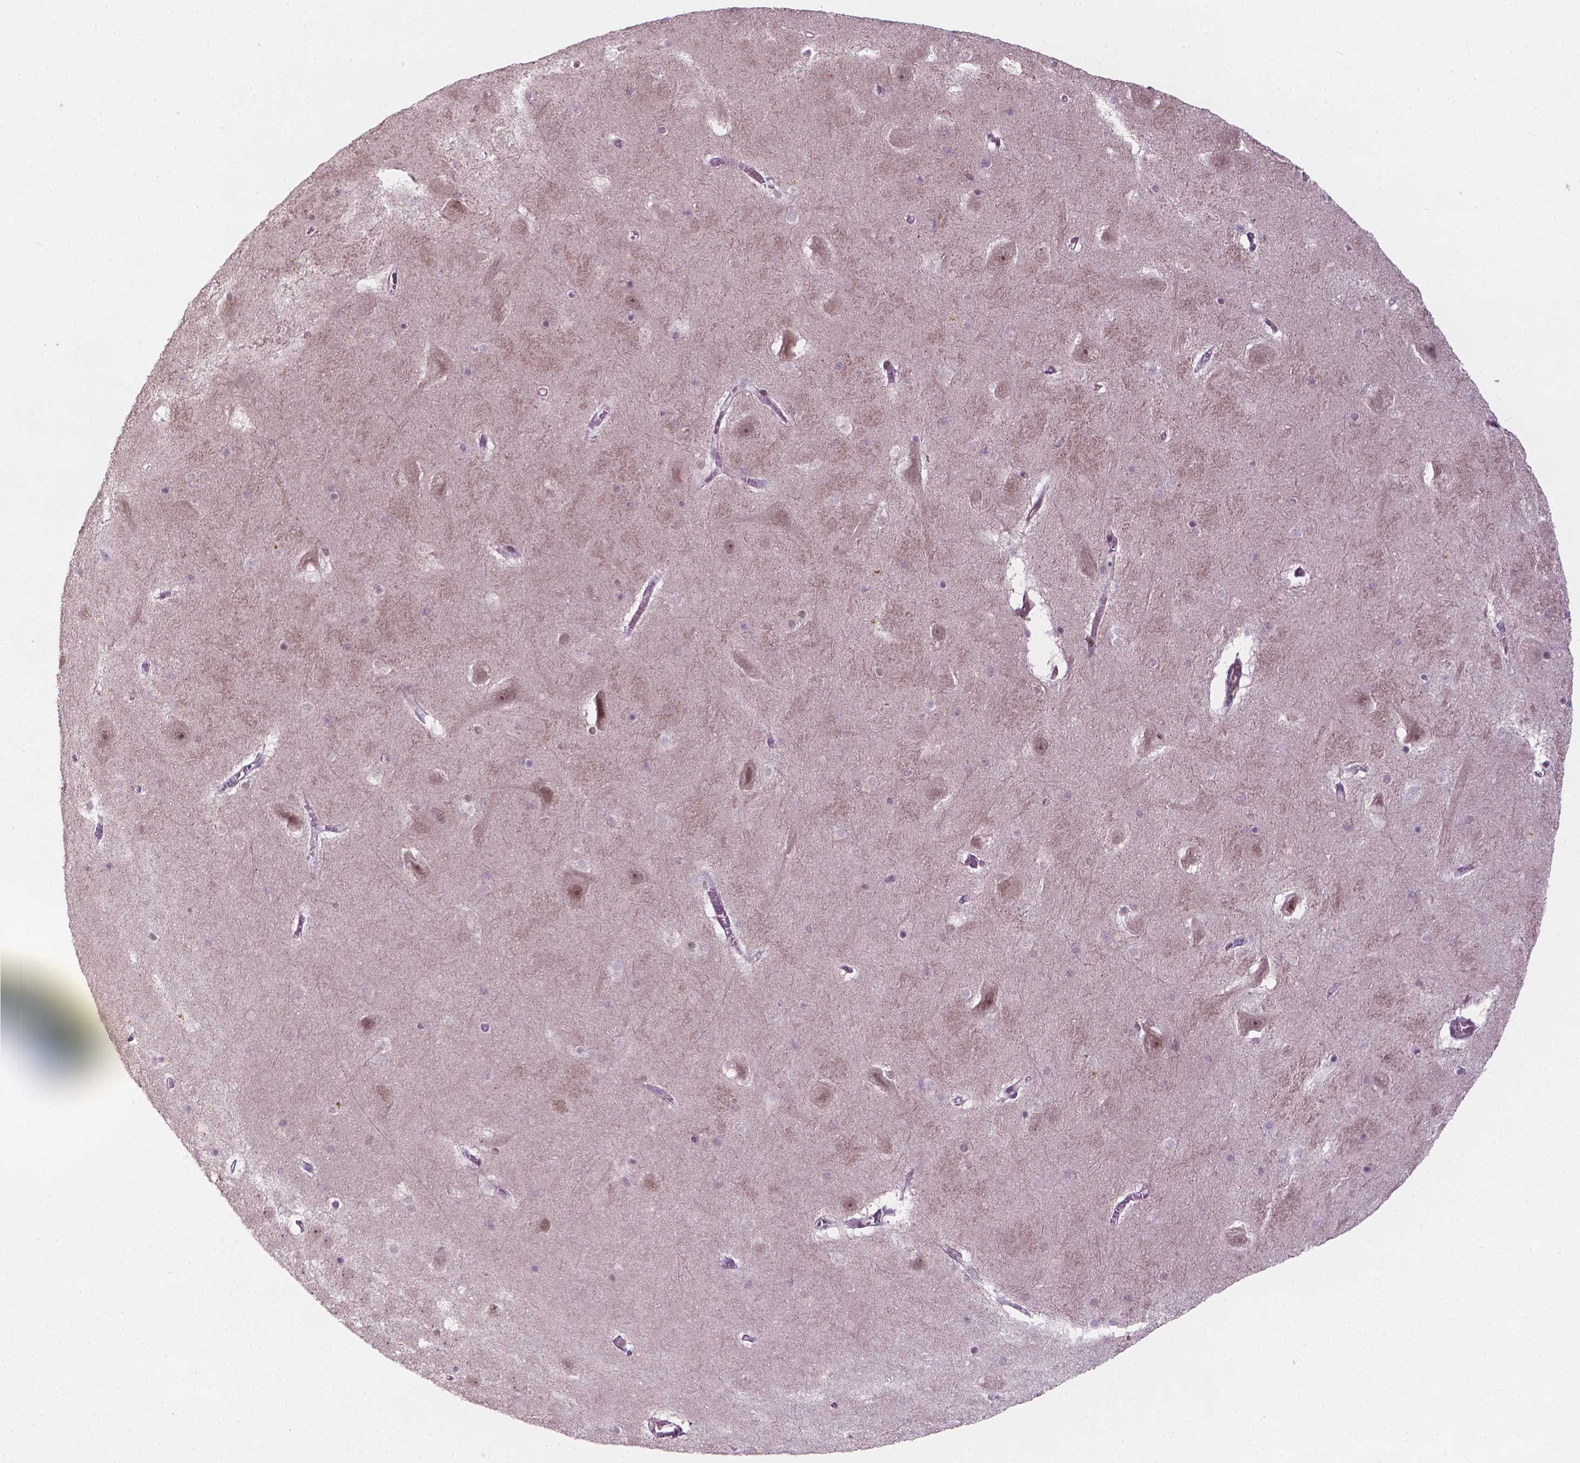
{"staining": {"intensity": "moderate", "quantity": "25%-75%", "location": "nuclear"}, "tissue": "hippocampus", "cell_type": "Glial cells", "image_type": "normal", "snomed": [{"axis": "morphology", "description": "Normal tissue, NOS"}, {"axis": "topography", "description": "Hippocampus"}], "caption": "Protein positivity by immunohistochemistry (IHC) reveals moderate nuclear expression in approximately 25%-75% of glial cells in benign hippocampus.", "gene": "NFAT5", "patient": {"sex": "male", "age": 45}}